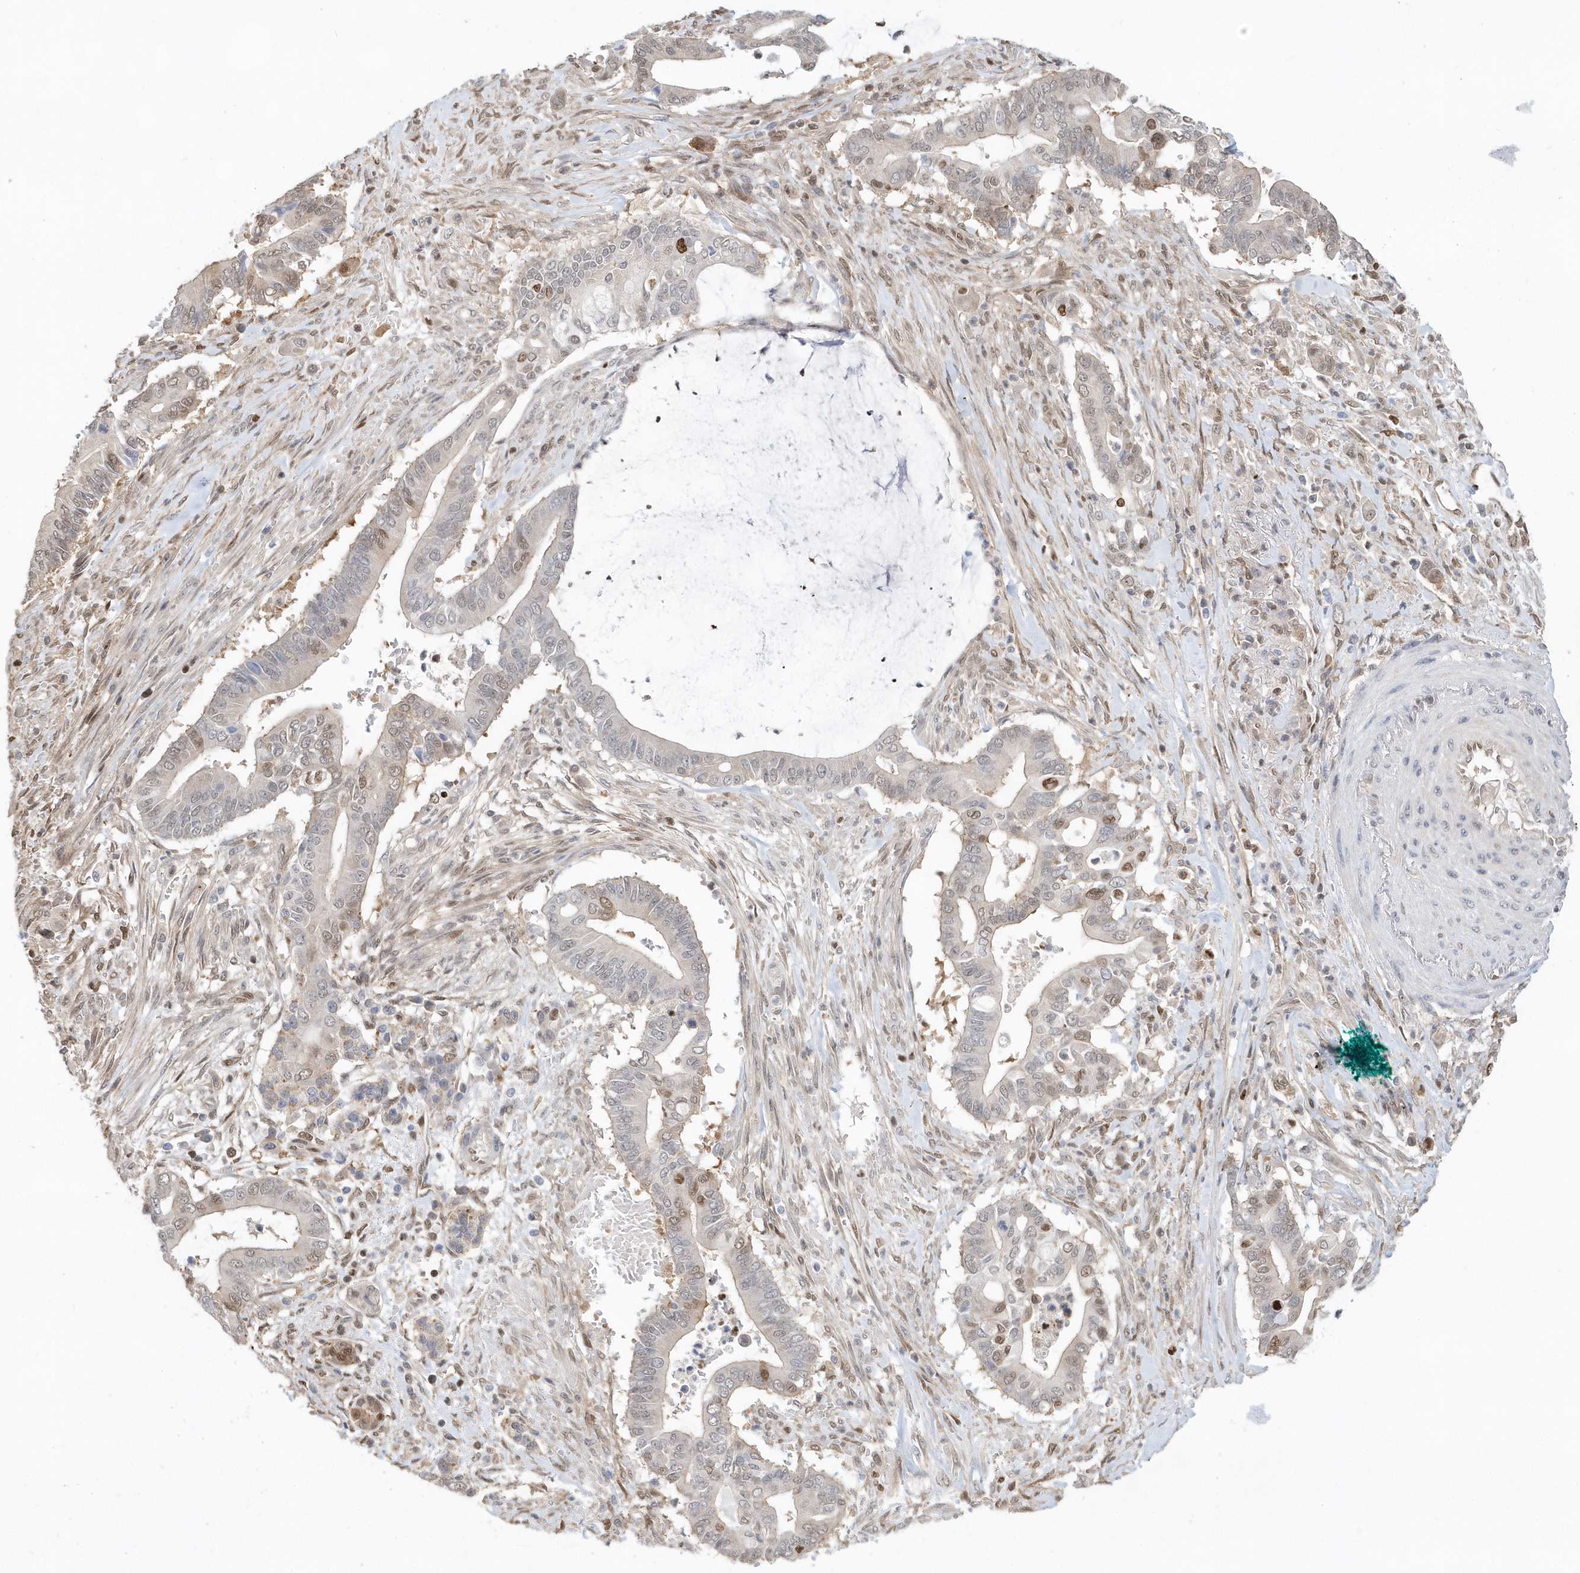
{"staining": {"intensity": "moderate", "quantity": "<25%", "location": "nuclear"}, "tissue": "pancreatic cancer", "cell_type": "Tumor cells", "image_type": "cancer", "snomed": [{"axis": "morphology", "description": "Adenocarcinoma, NOS"}, {"axis": "topography", "description": "Pancreas"}], "caption": "Immunohistochemistry (IHC) (DAB (3,3'-diaminobenzidine)) staining of human pancreatic cancer (adenocarcinoma) exhibits moderate nuclear protein staining in approximately <25% of tumor cells. (Stains: DAB (3,3'-diaminobenzidine) in brown, nuclei in blue, Microscopy: brightfield microscopy at high magnification).", "gene": "SUMO2", "patient": {"sex": "male", "age": 68}}